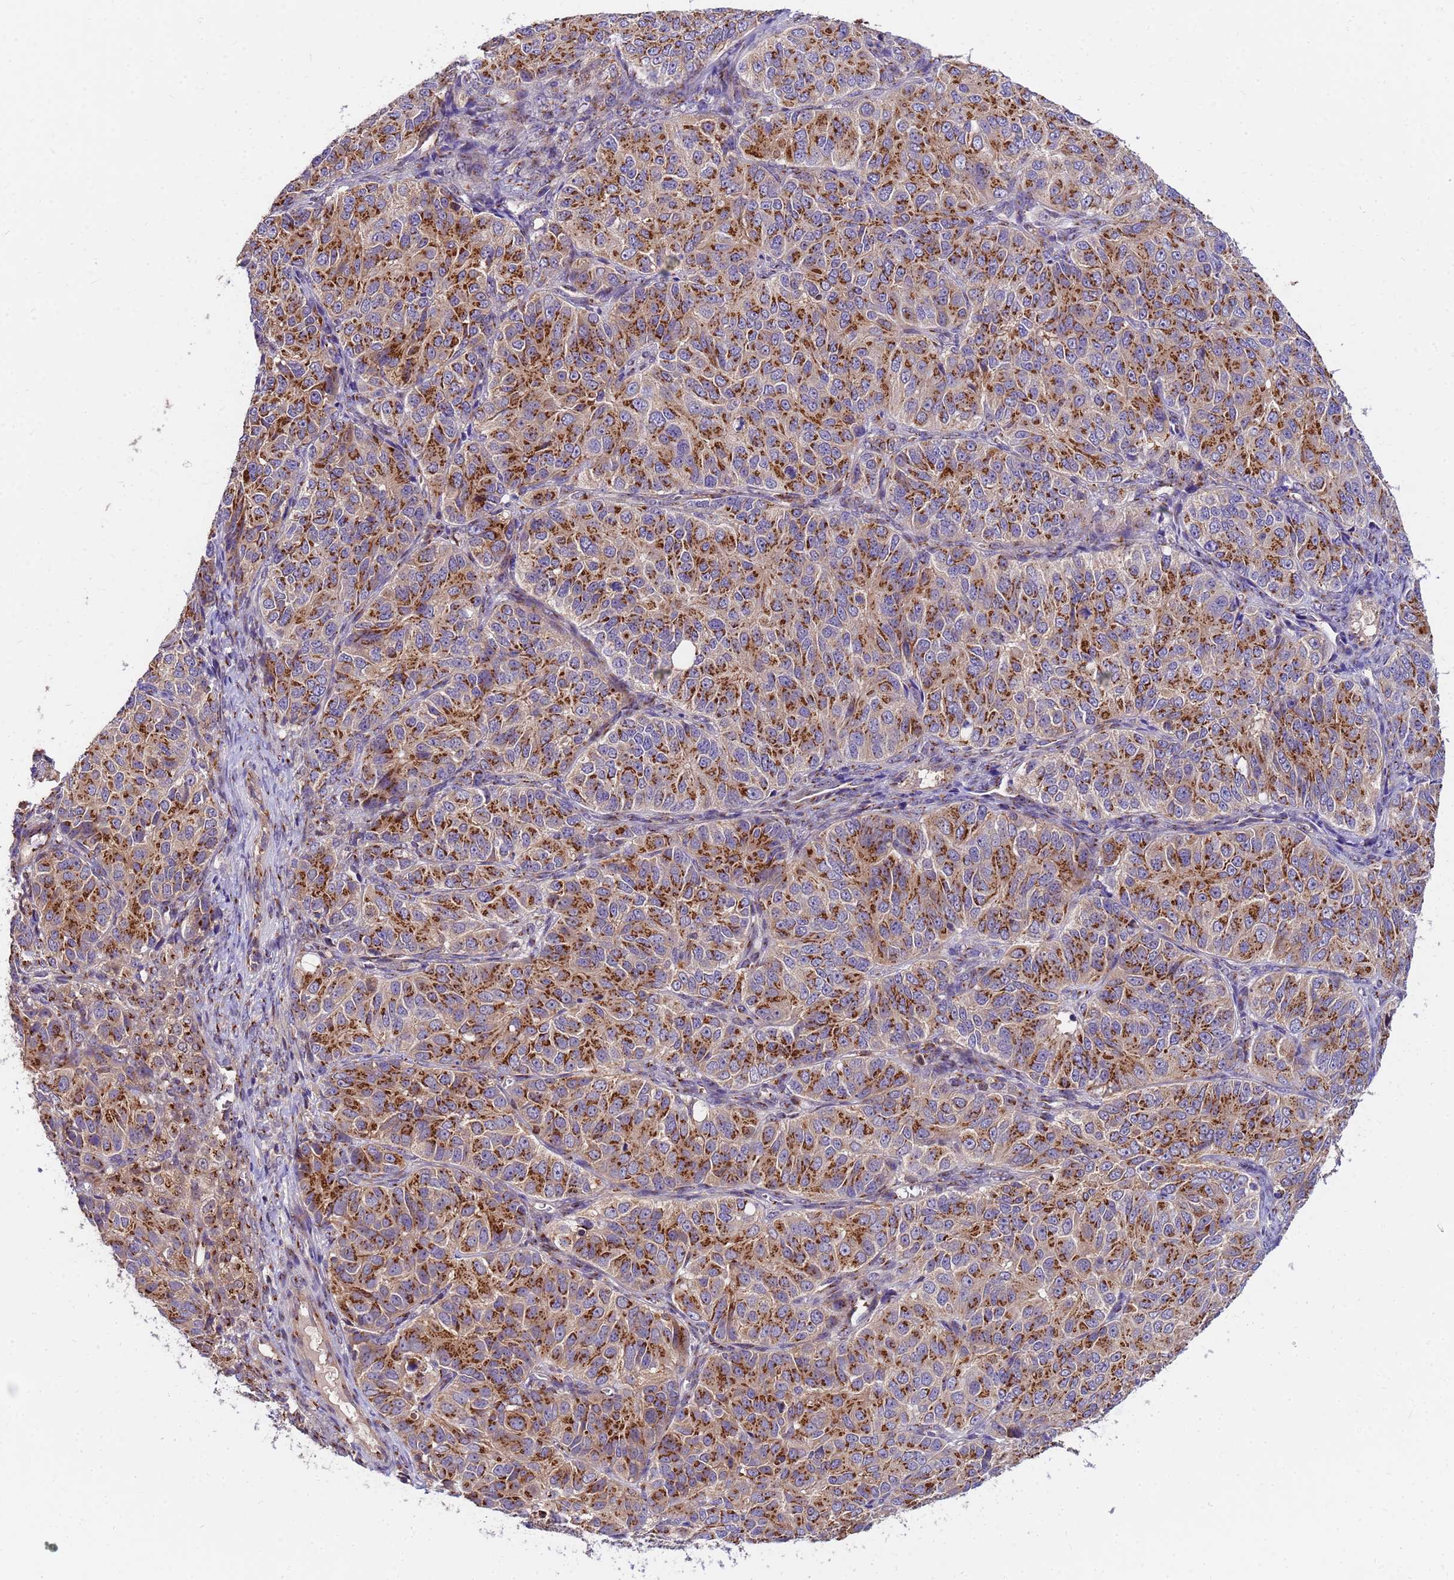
{"staining": {"intensity": "moderate", "quantity": ">75%", "location": "cytoplasmic/membranous"}, "tissue": "ovarian cancer", "cell_type": "Tumor cells", "image_type": "cancer", "snomed": [{"axis": "morphology", "description": "Carcinoma, endometroid"}, {"axis": "topography", "description": "Ovary"}], "caption": "DAB (3,3'-diaminobenzidine) immunohistochemical staining of ovarian cancer demonstrates moderate cytoplasmic/membranous protein staining in approximately >75% of tumor cells.", "gene": "HPS3", "patient": {"sex": "female", "age": 51}}